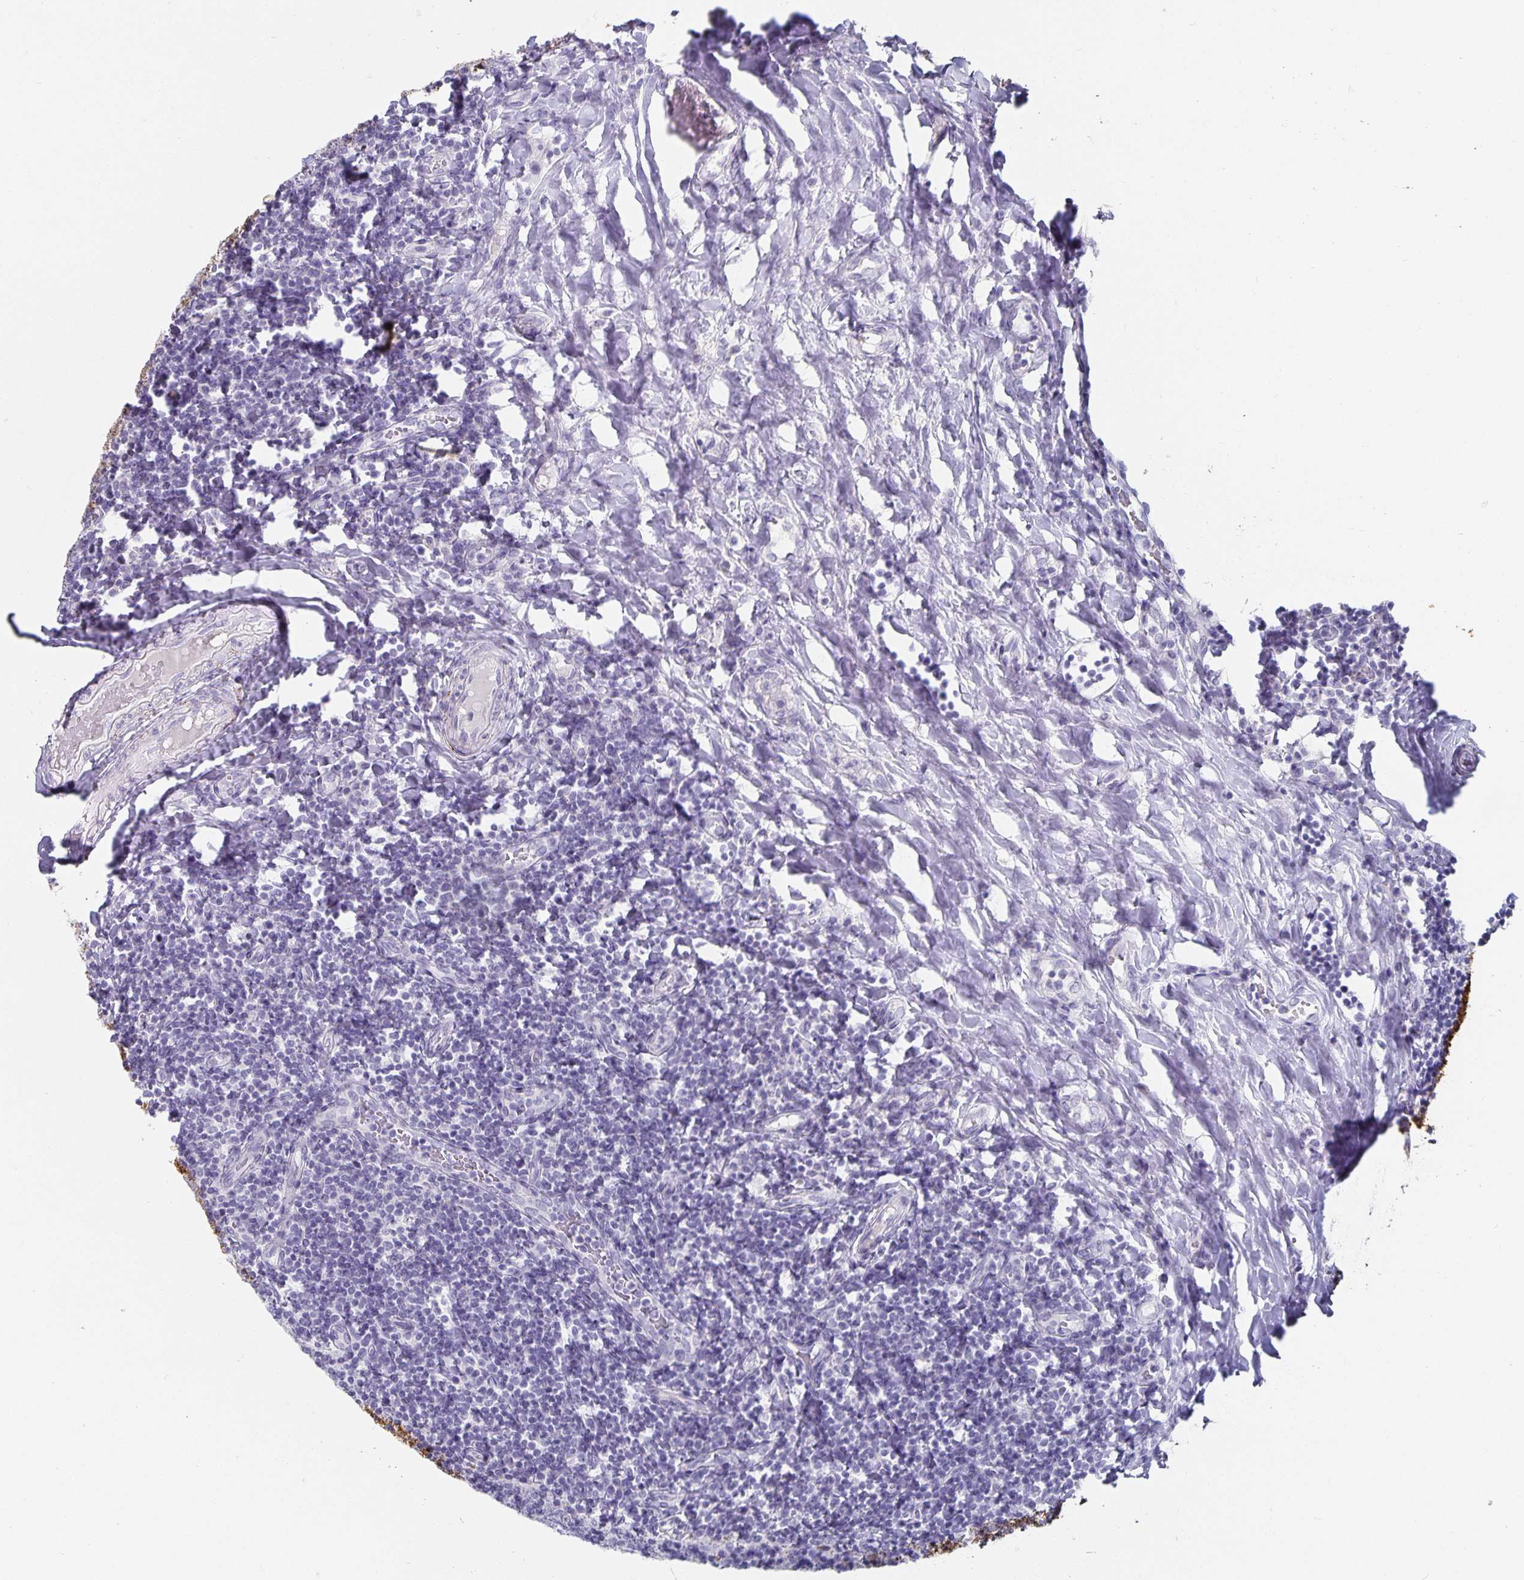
{"staining": {"intensity": "negative", "quantity": "none", "location": "none"}, "tissue": "tonsil", "cell_type": "Germinal center cells", "image_type": "normal", "snomed": [{"axis": "morphology", "description": "Normal tissue, NOS"}, {"axis": "topography", "description": "Tonsil"}], "caption": "This micrograph is of benign tonsil stained with immunohistochemistry to label a protein in brown with the nuclei are counter-stained blue. There is no positivity in germinal center cells.", "gene": "CHGA", "patient": {"sex": "female", "age": 10}}